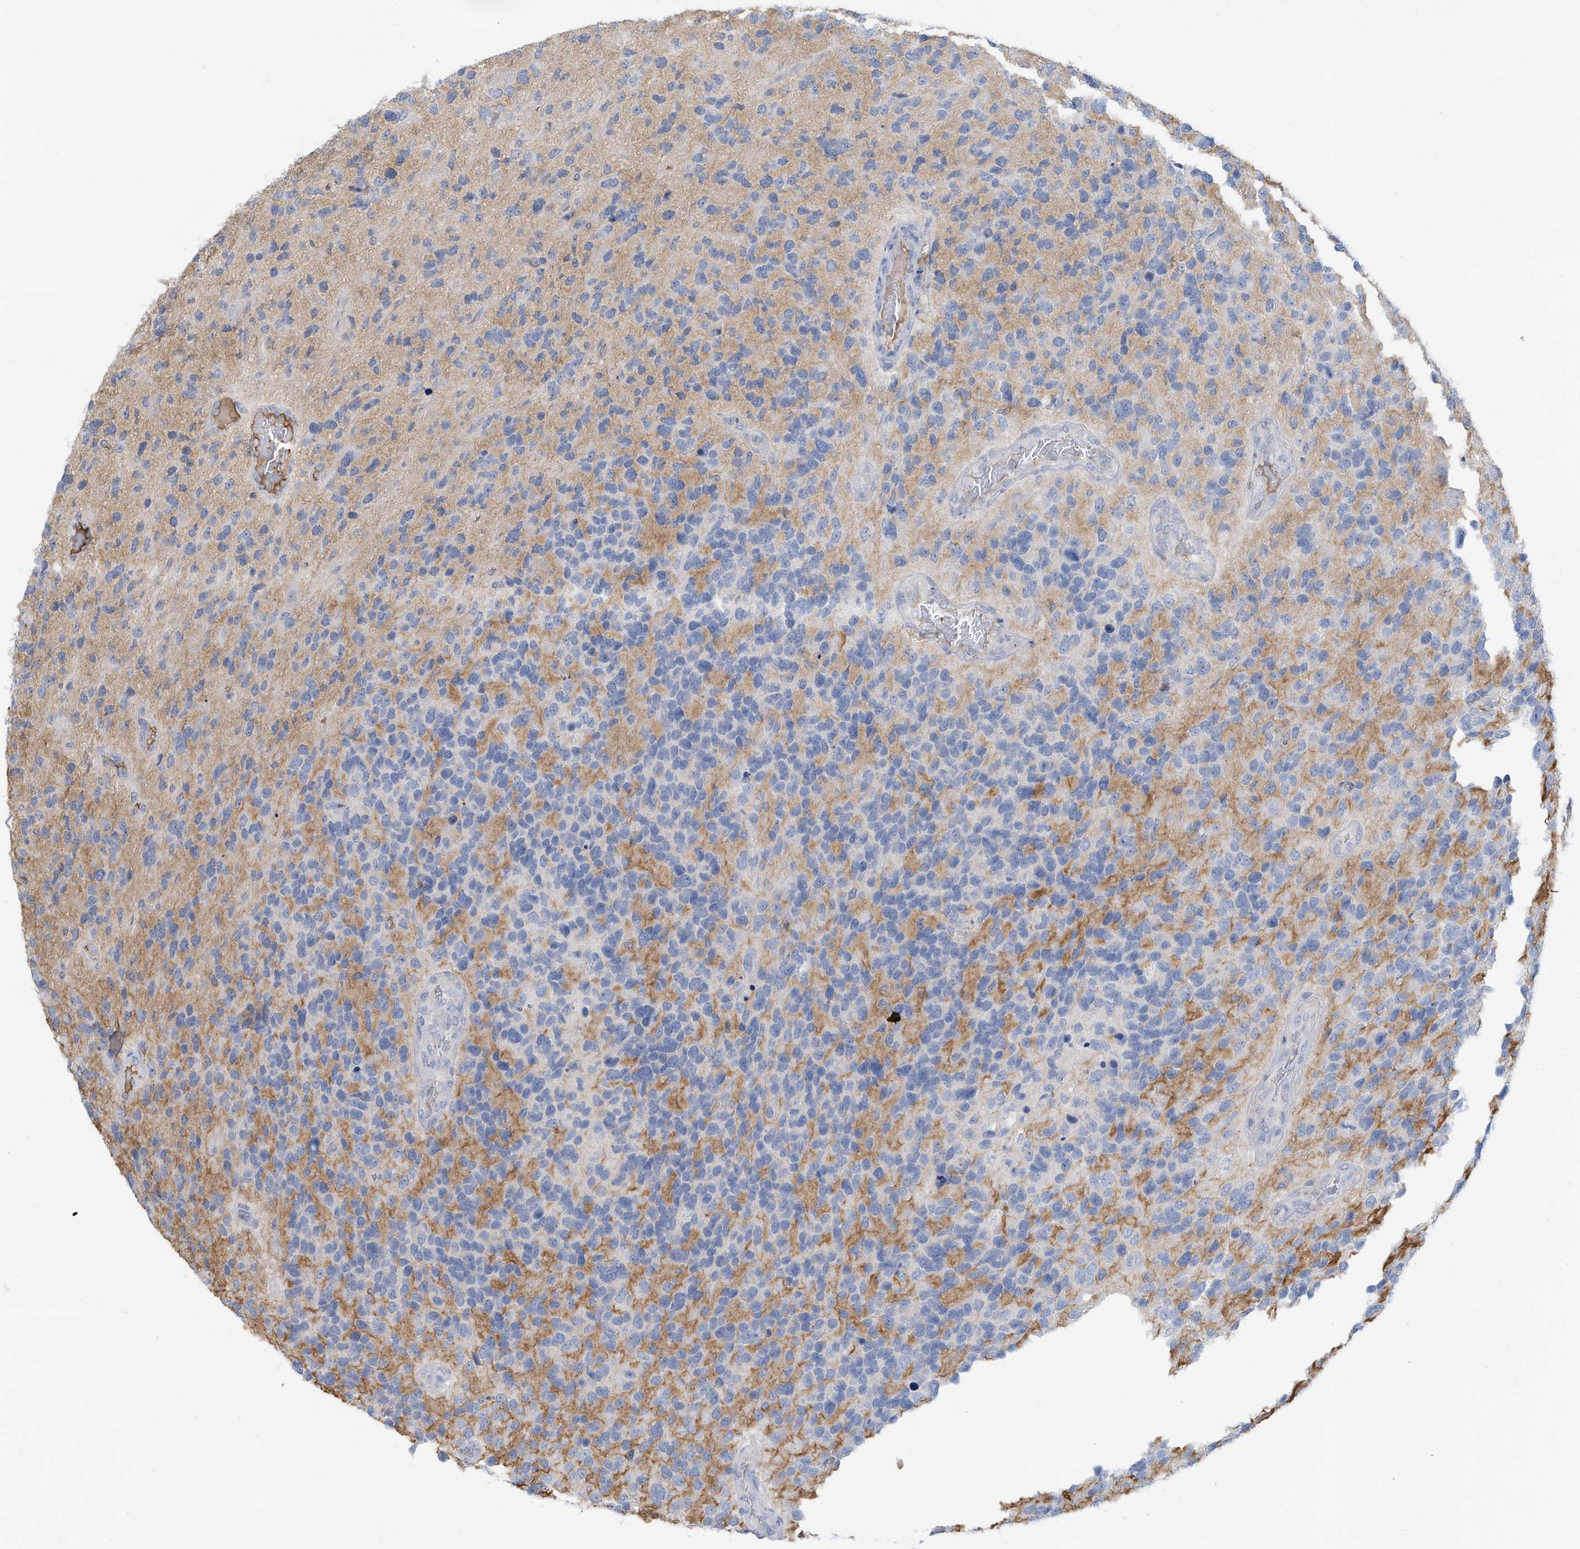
{"staining": {"intensity": "negative", "quantity": "none", "location": "none"}, "tissue": "glioma", "cell_type": "Tumor cells", "image_type": "cancer", "snomed": [{"axis": "morphology", "description": "Glioma, malignant, High grade"}, {"axis": "topography", "description": "Brain"}], "caption": "An immunohistochemistry (IHC) histopathology image of glioma is shown. There is no staining in tumor cells of glioma.", "gene": "HAS3", "patient": {"sex": "female", "age": 58}}